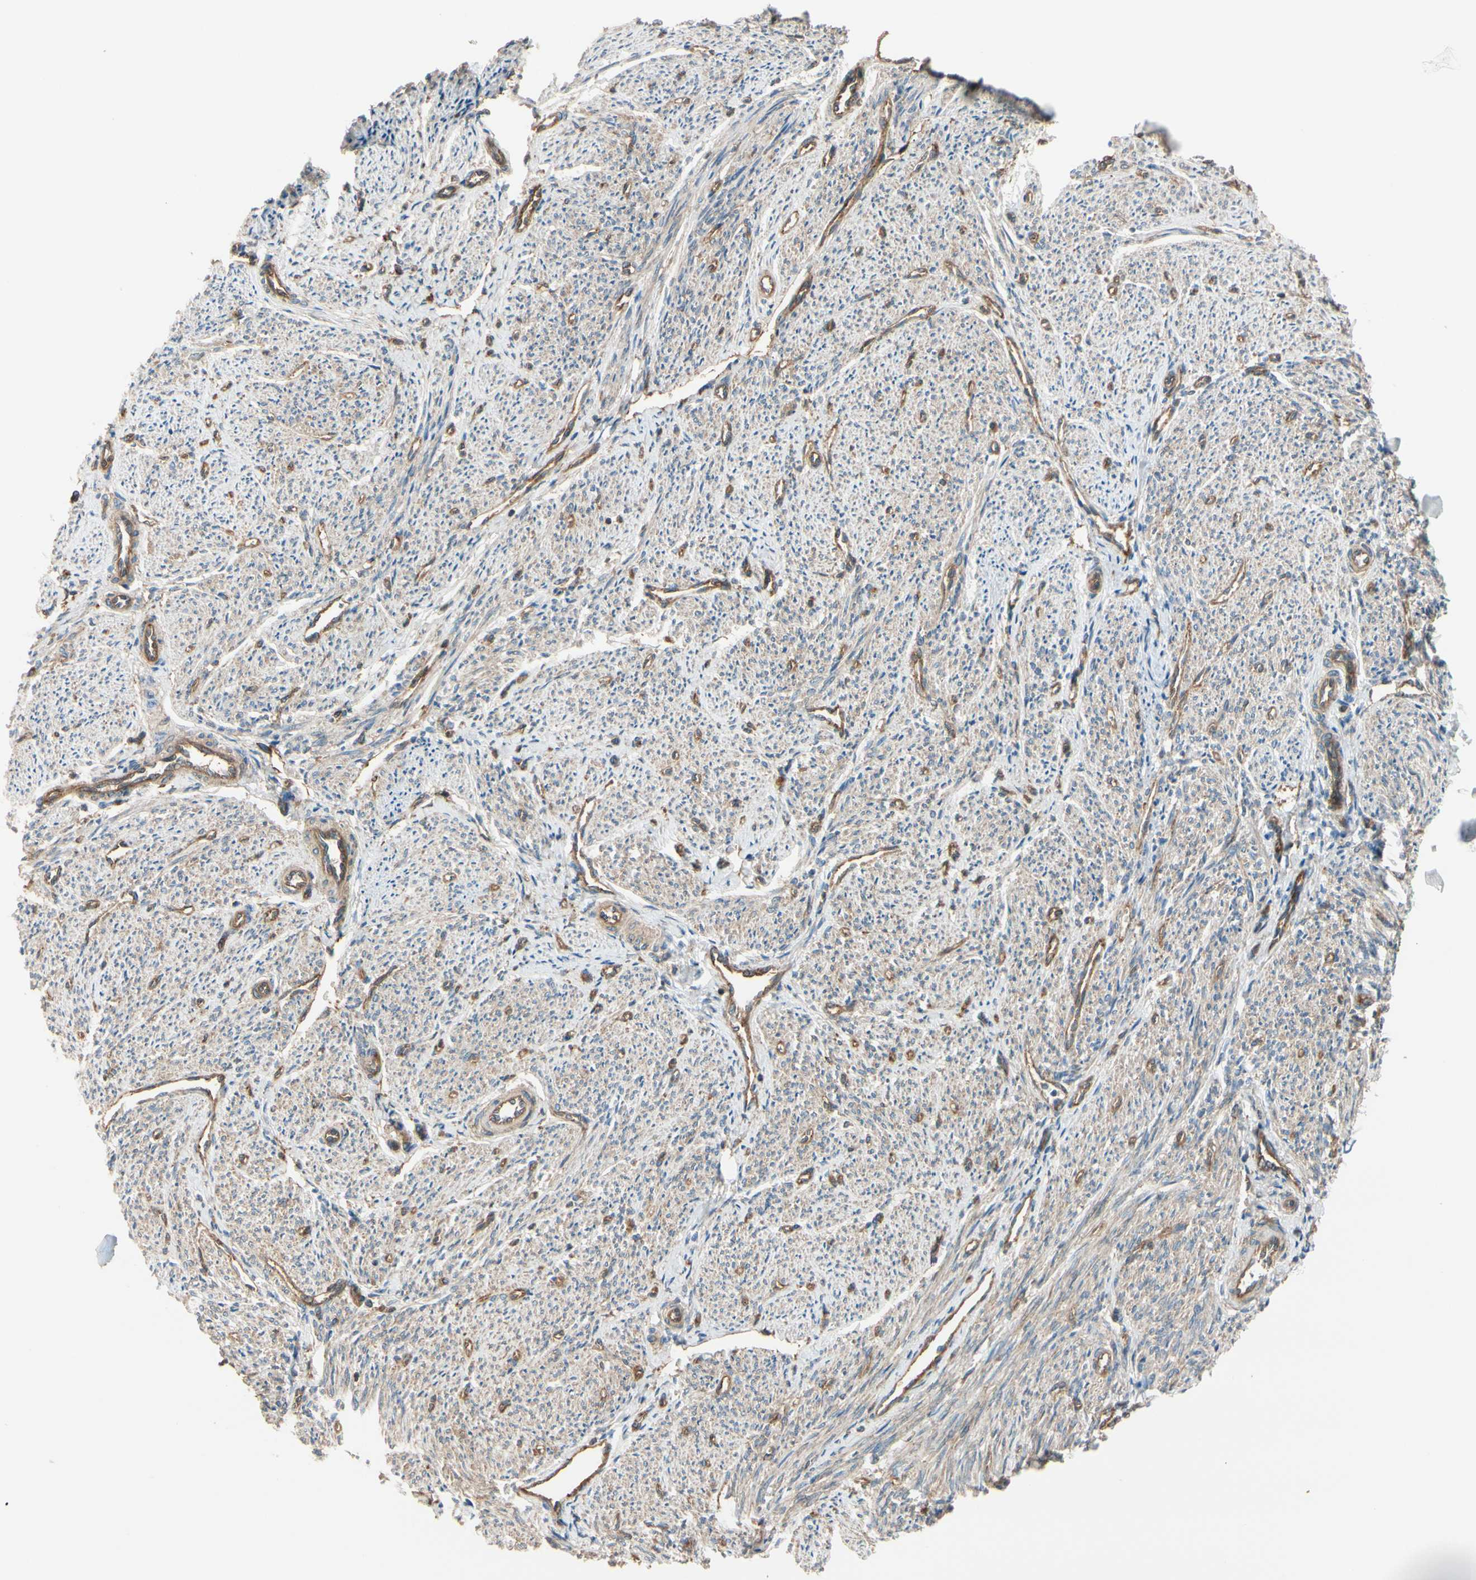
{"staining": {"intensity": "weak", "quantity": "25%-75%", "location": "cytoplasmic/membranous"}, "tissue": "smooth muscle", "cell_type": "Smooth muscle cells", "image_type": "normal", "snomed": [{"axis": "morphology", "description": "Normal tissue, NOS"}, {"axis": "topography", "description": "Smooth muscle"}], "caption": "The micrograph displays immunohistochemical staining of unremarkable smooth muscle. There is weak cytoplasmic/membranous expression is appreciated in approximately 25%-75% of smooth muscle cells. (DAB IHC with brightfield microscopy, high magnification).", "gene": "EPS15", "patient": {"sex": "female", "age": 65}}